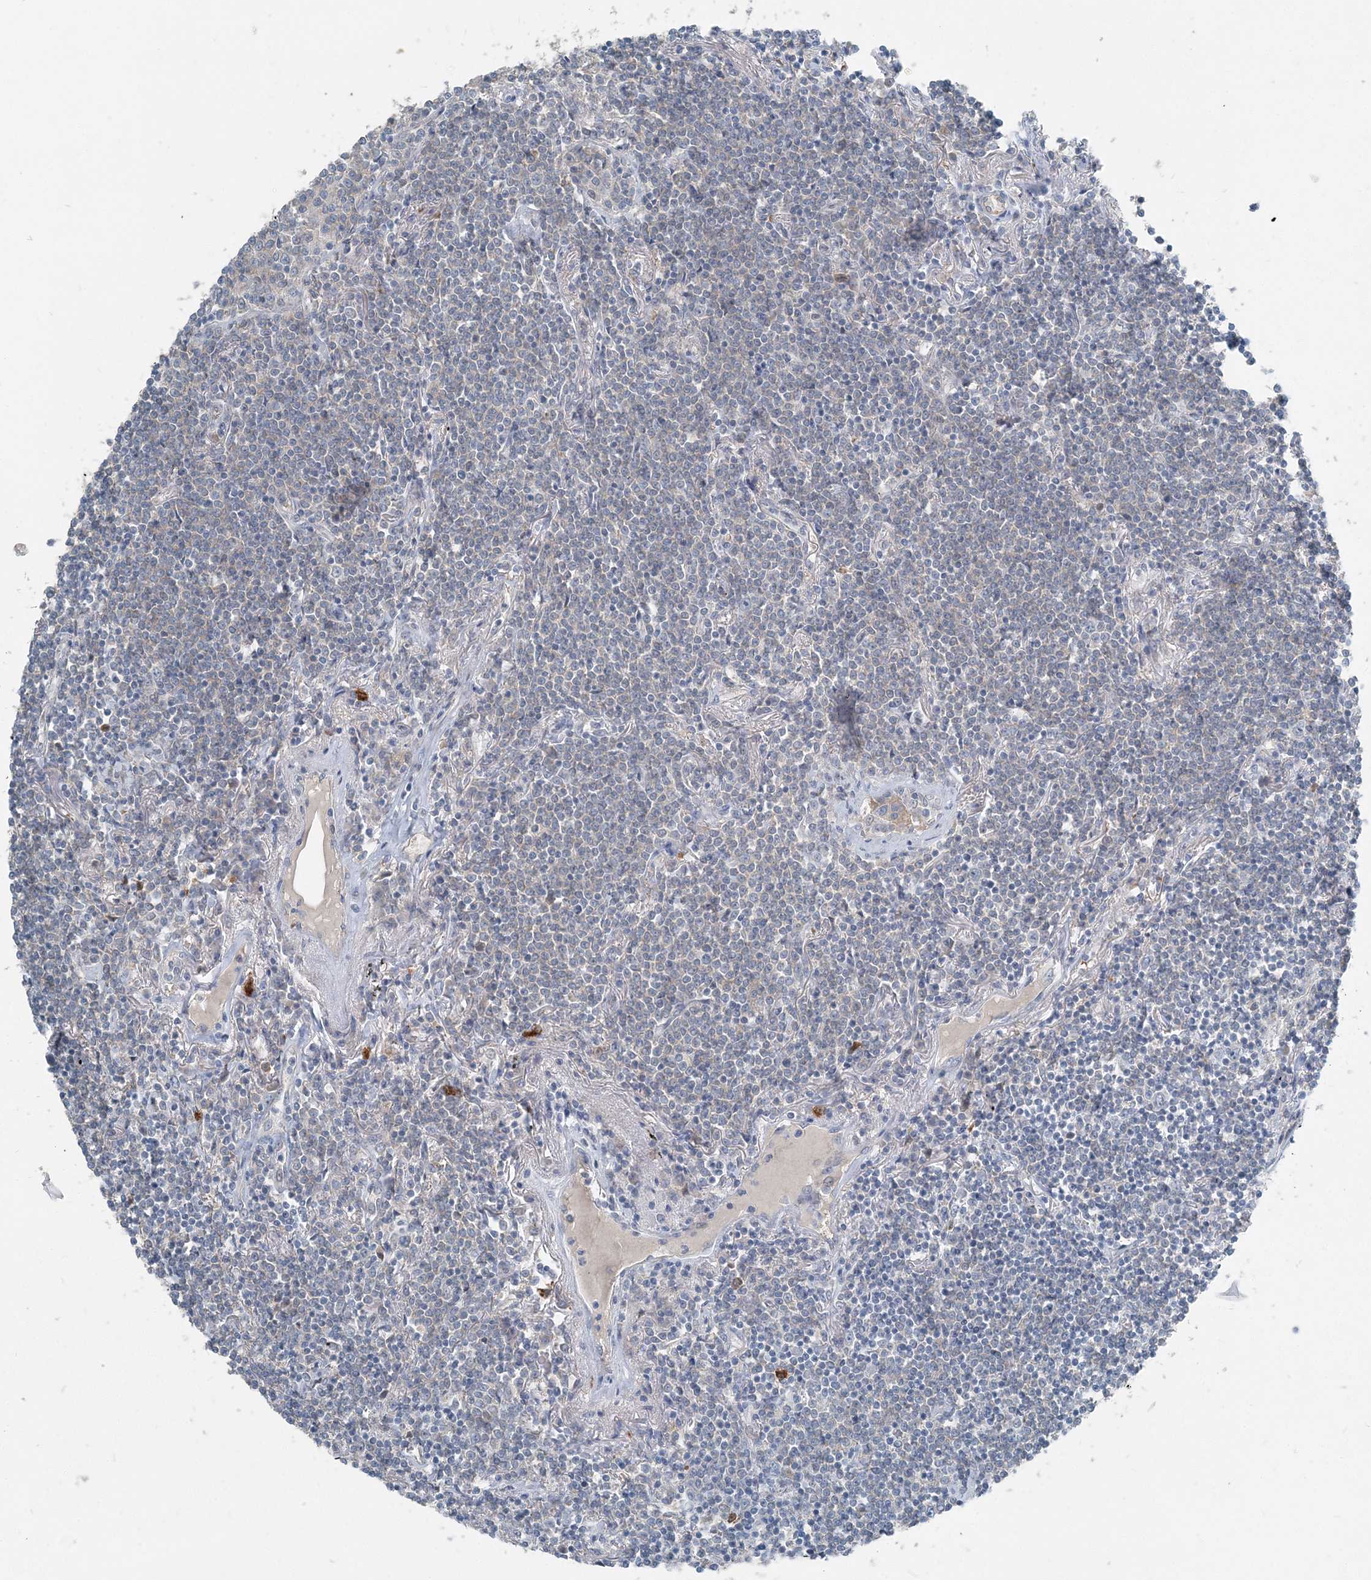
{"staining": {"intensity": "negative", "quantity": "none", "location": "none"}, "tissue": "lymphoma", "cell_type": "Tumor cells", "image_type": "cancer", "snomed": [{"axis": "morphology", "description": "Malignant lymphoma, non-Hodgkin's type, Low grade"}, {"axis": "topography", "description": "Lung"}], "caption": "Immunohistochemical staining of human low-grade malignant lymphoma, non-Hodgkin's type reveals no significant positivity in tumor cells.", "gene": "ARMH1", "patient": {"sex": "female", "age": 71}}